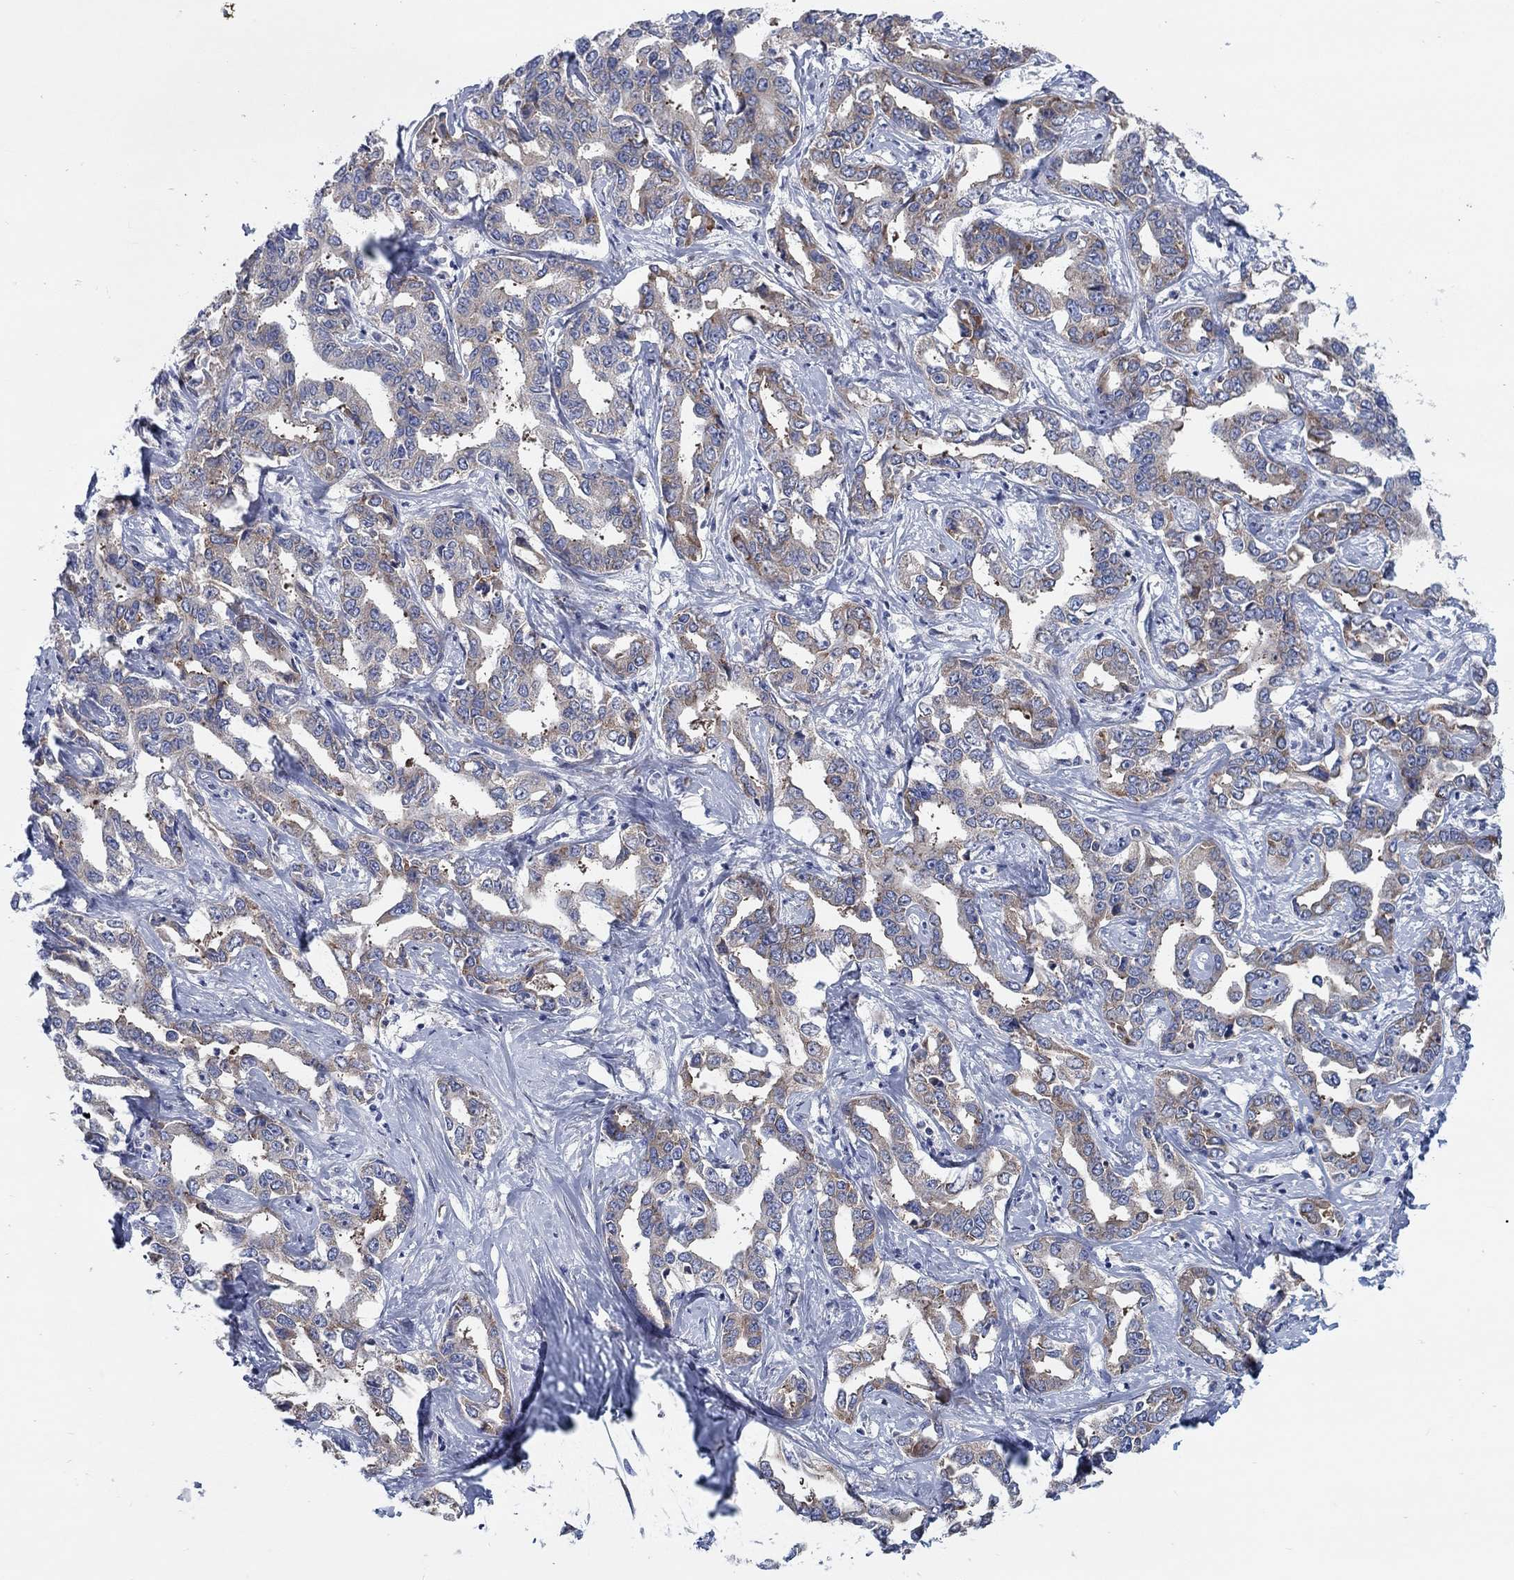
{"staining": {"intensity": "moderate", "quantity": "<25%", "location": "cytoplasmic/membranous"}, "tissue": "liver cancer", "cell_type": "Tumor cells", "image_type": "cancer", "snomed": [{"axis": "morphology", "description": "Cholangiocarcinoma"}, {"axis": "topography", "description": "Liver"}], "caption": "Protein expression analysis of liver cholangiocarcinoma displays moderate cytoplasmic/membranous staining in approximately <25% of tumor cells.", "gene": "TMEM59", "patient": {"sex": "male", "age": 59}}